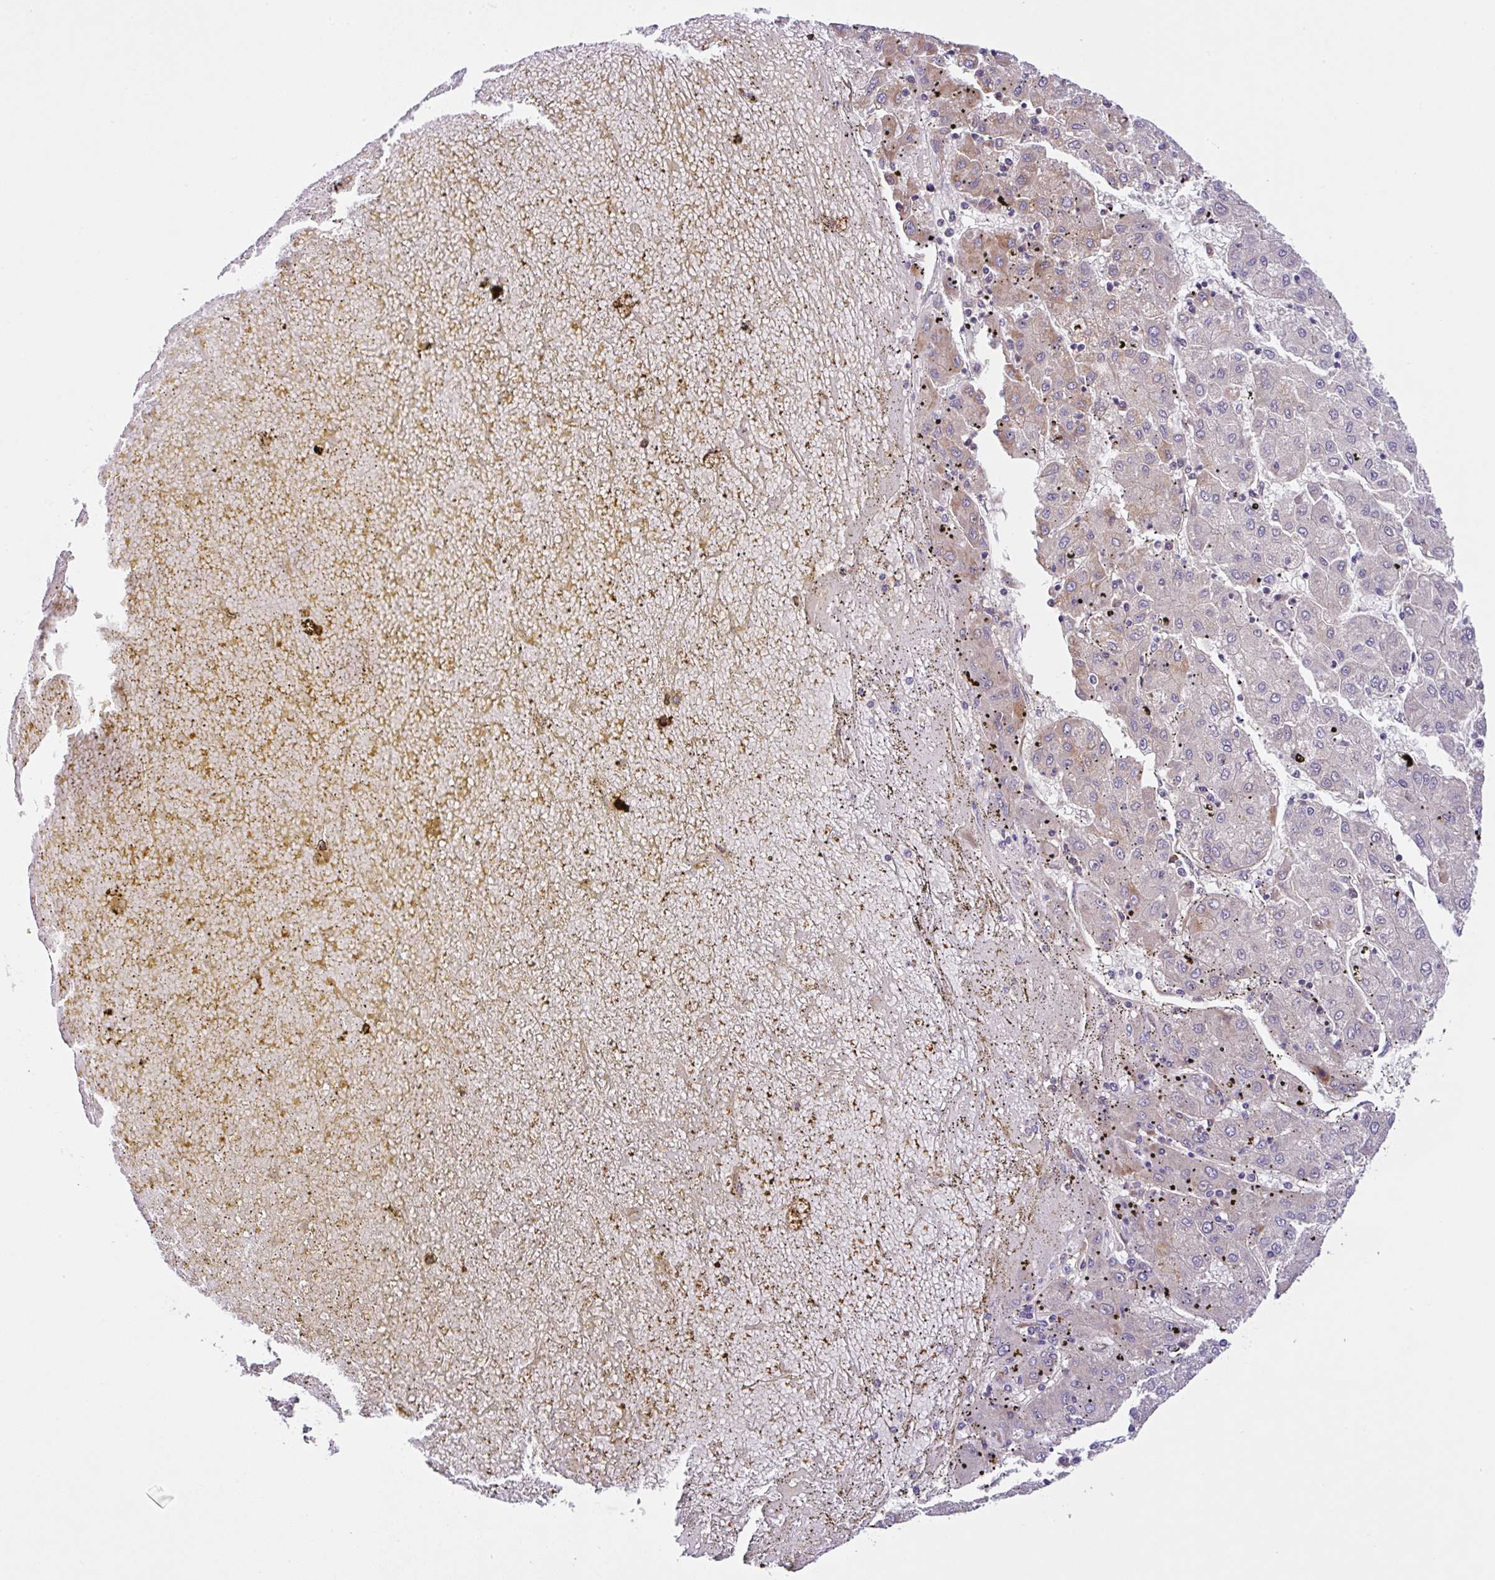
{"staining": {"intensity": "weak", "quantity": "25%-75%", "location": "cytoplasmic/membranous"}, "tissue": "liver cancer", "cell_type": "Tumor cells", "image_type": "cancer", "snomed": [{"axis": "morphology", "description": "Carcinoma, Hepatocellular, NOS"}, {"axis": "topography", "description": "Liver"}], "caption": "Immunohistochemistry histopathology image of neoplastic tissue: human hepatocellular carcinoma (liver) stained using immunohistochemistry (IHC) displays low levels of weak protein expression localized specifically in the cytoplasmic/membranous of tumor cells, appearing as a cytoplasmic/membranous brown color.", "gene": "UBE4A", "patient": {"sex": "male", "age": 72}}